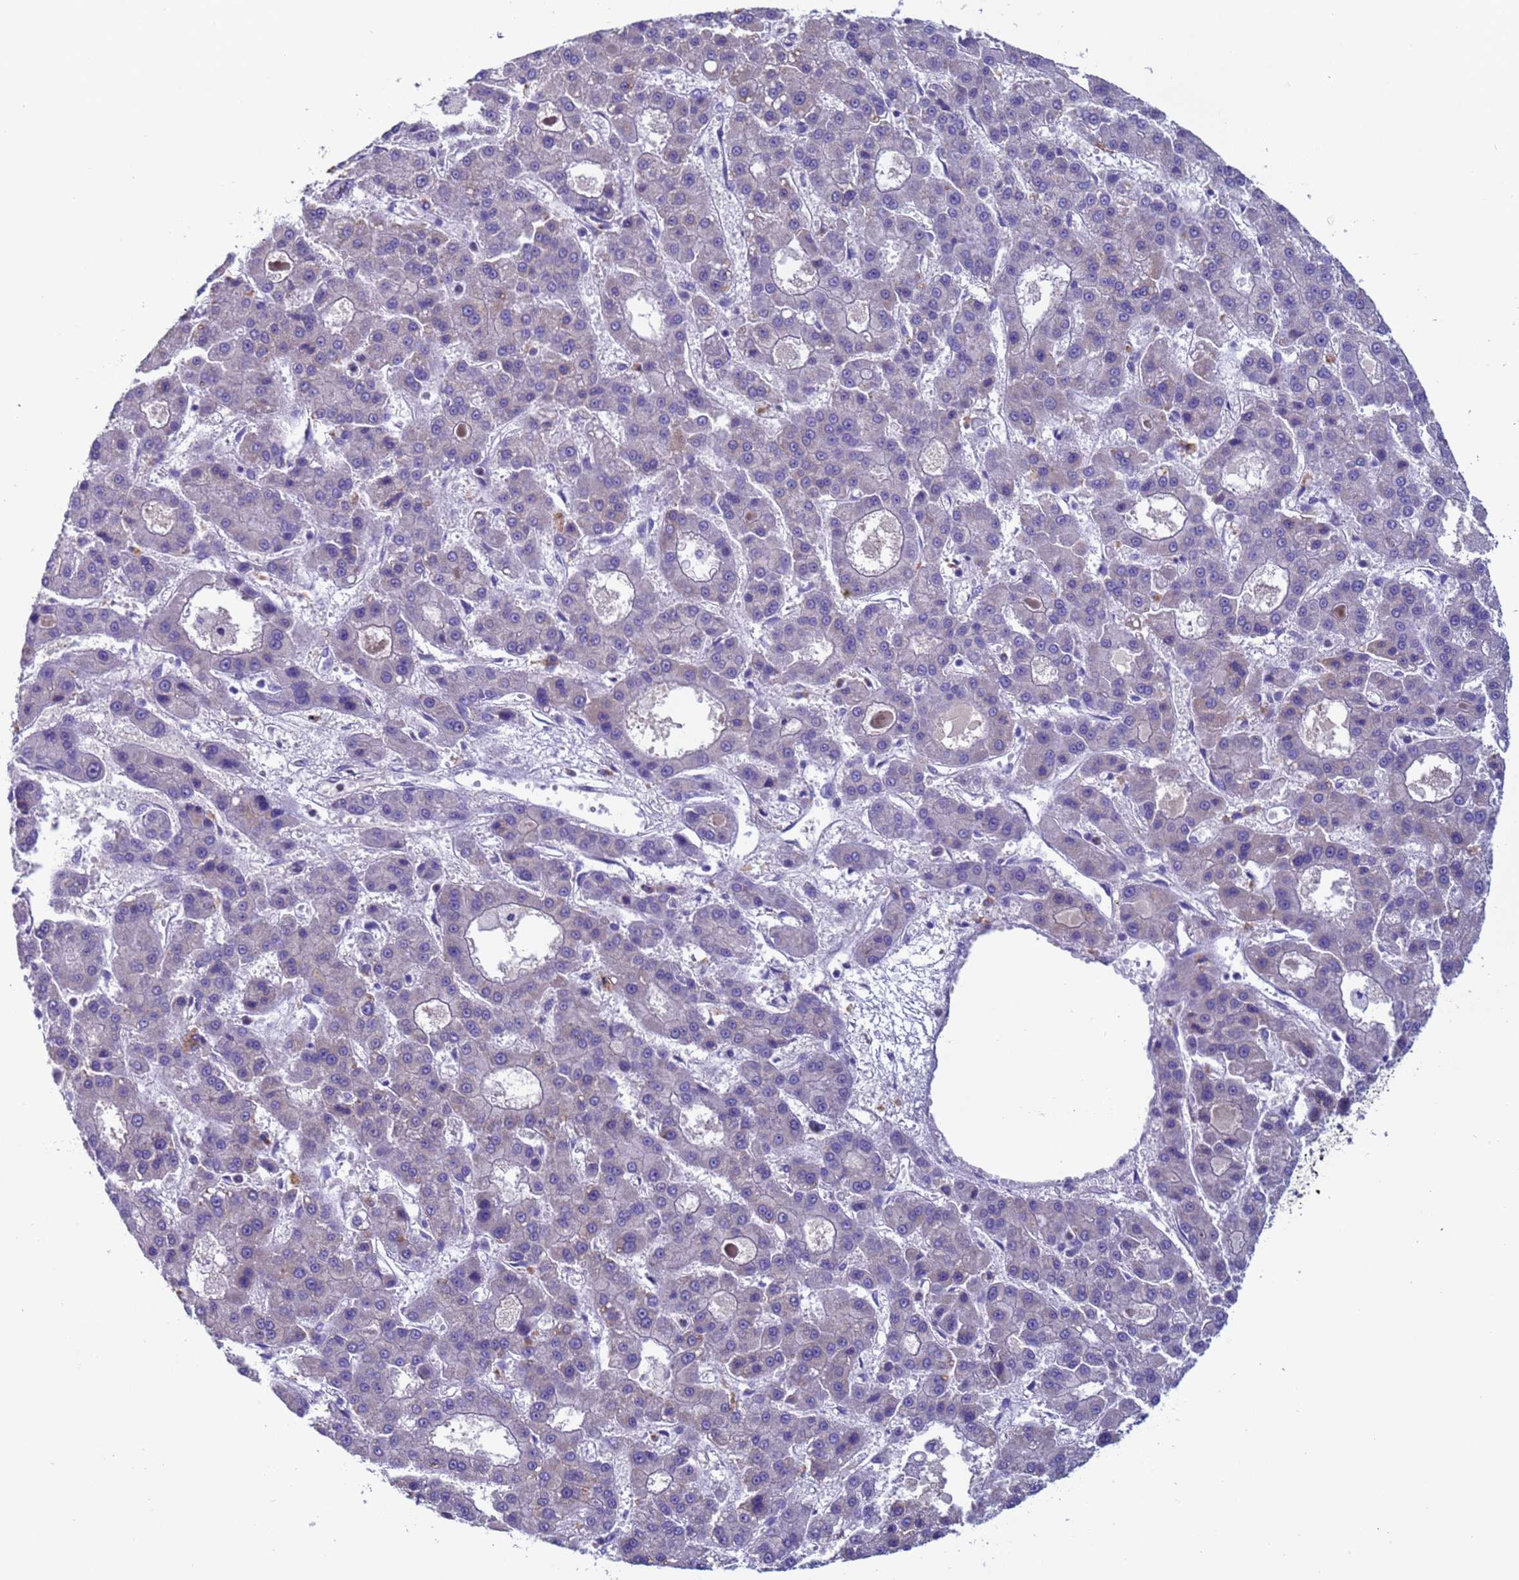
{"staining": {"intensity": "negative", "quantity": "none", "location": "none"}, "tissue": "liver cancer", "cell_type": "Tumor cells", "image_type": "cancer", "snomed": [{"axis": "morphology", "description": "Carcinoma, Hepatocellular, NOS"}, {"axis": "topography", "description": "Liver"}], "caption": "A histopathology image of human liver hepatocellular carcinoma is negative for staining in tumor cells. The staining is performed using DAB brown chromogen with nuclei counter-stained in using hematoxylin.", "gene": "ZNF248", "patient": {"sex": "male", "age": 70}}